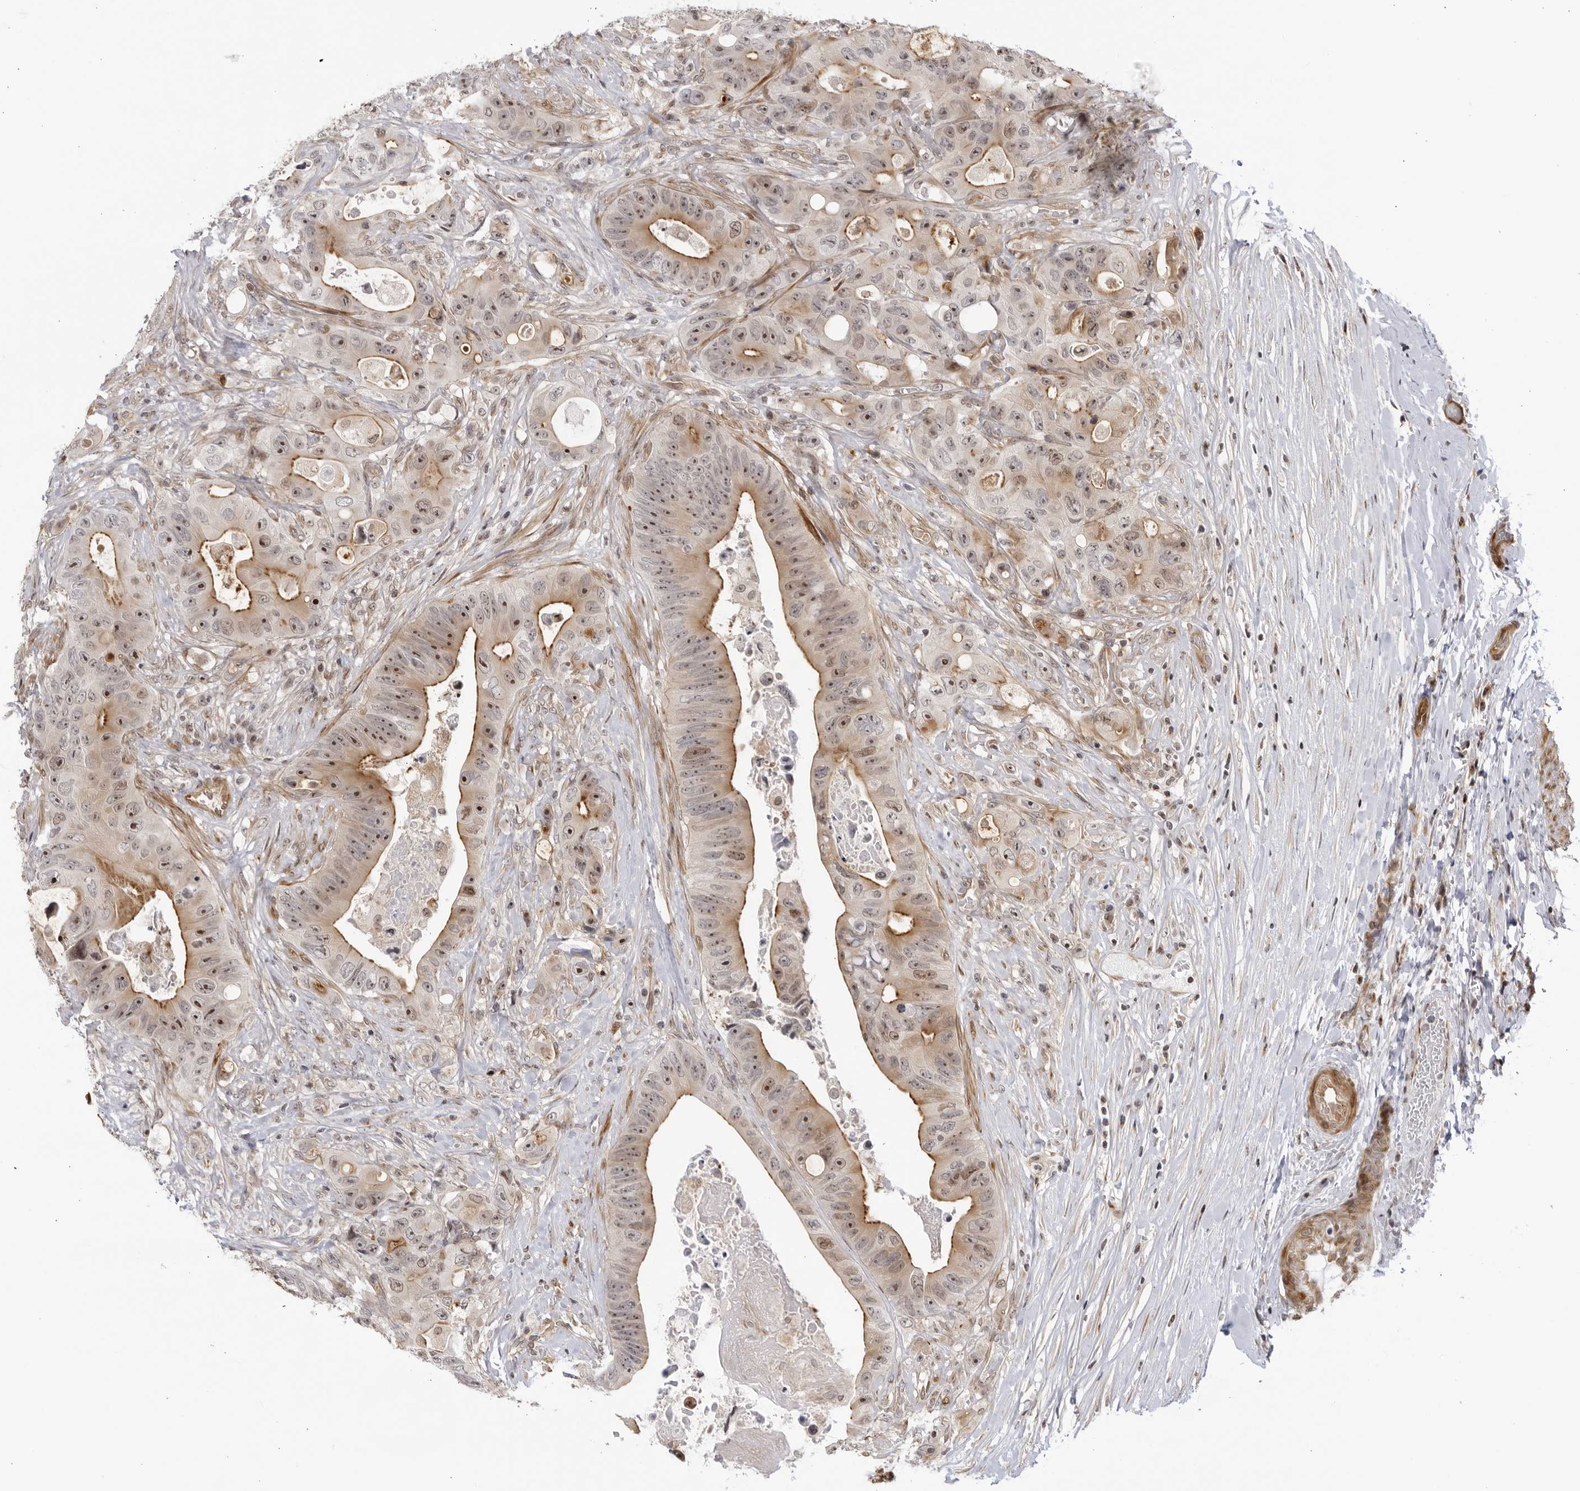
{"staining": {"intensity": "moderate", "quantity": ">75%", "location": "cytoplasmic/membranous,nuclear"}, "tissue": "colorectal cancer", "cell_type": "Tumor cells", "image_type": "cancer", "snomed": [{"axis": "morphology", "description": "Adenocarcinoma, NOS"}, {"axis": "topography", "description": "Colon"}], "caption": "The micrograph displays a brown stain indicating the presence of a protein in the cytoplasmic/membranous and nuclear of tumor cells in colorectal adenocarcinoma. (DAB IHC with brightfield microscopy, high magnification).", "gene": "CNBD1", "patient": {"sex": "female", "age": 46}}